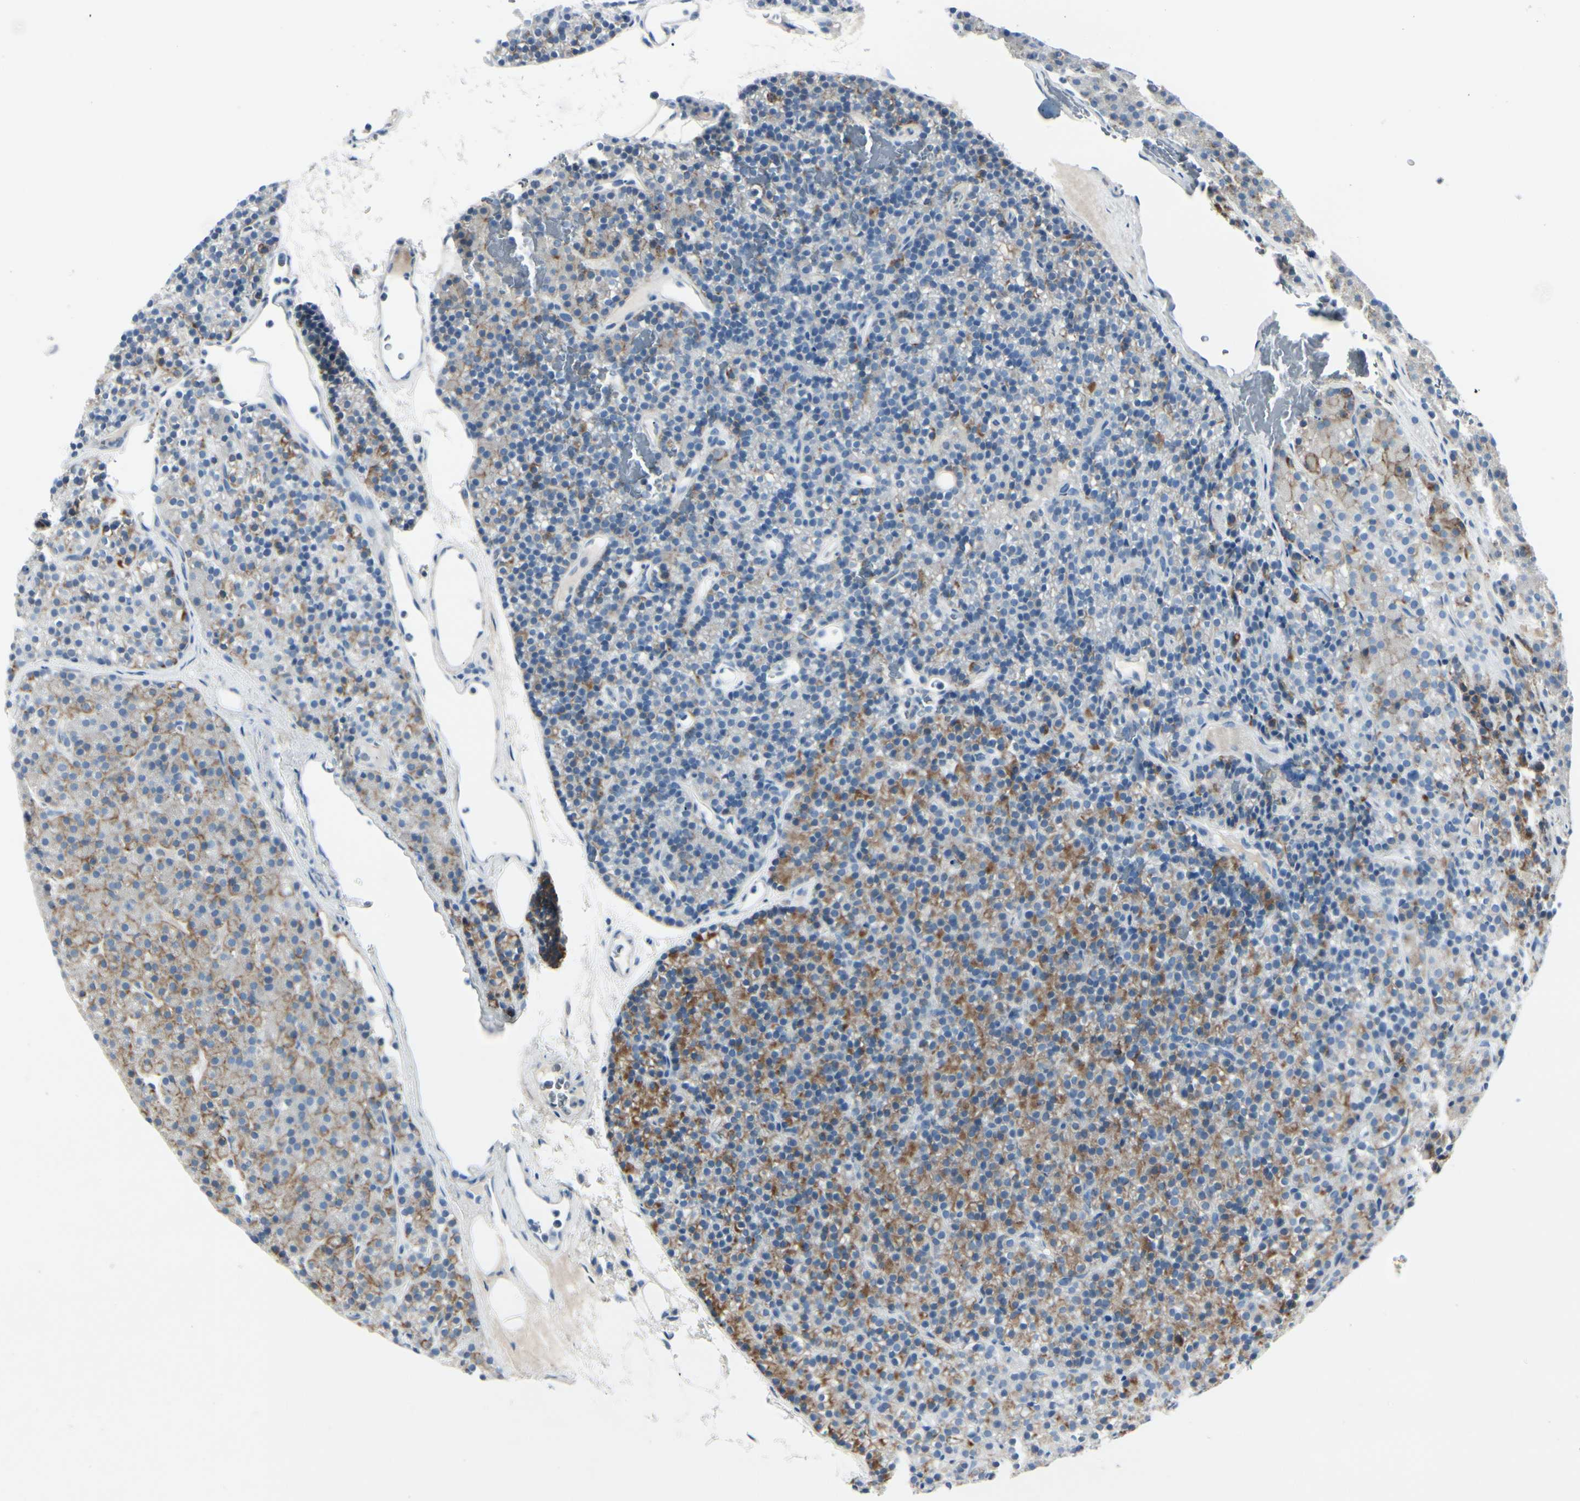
{"staining": {"intensity": "moderate", "quantity": "25%-75%", "location": "cytoplasmic/membranous"}, "tissue": "parathyroid gland", "cell_type": "Glandular cells", "image_type": "normal", "snomed": [{"axis": "morphology", "description": "Normal tissue, NOS"}, {"axis": "morphology", "description": "Hyperplasia, NOS"}, {"axis": "topography", "description": "Parathyroid gland"}], "caption": "This photomicrograph shows IHC staining of unremarkable human parathyroid gland, with medium moderate cytoplasmic/membranous positivity in approximately 25%-75% of glandular cells.", "gene": "CDHR5", "patient": {"sex": "male", "age": 44}}